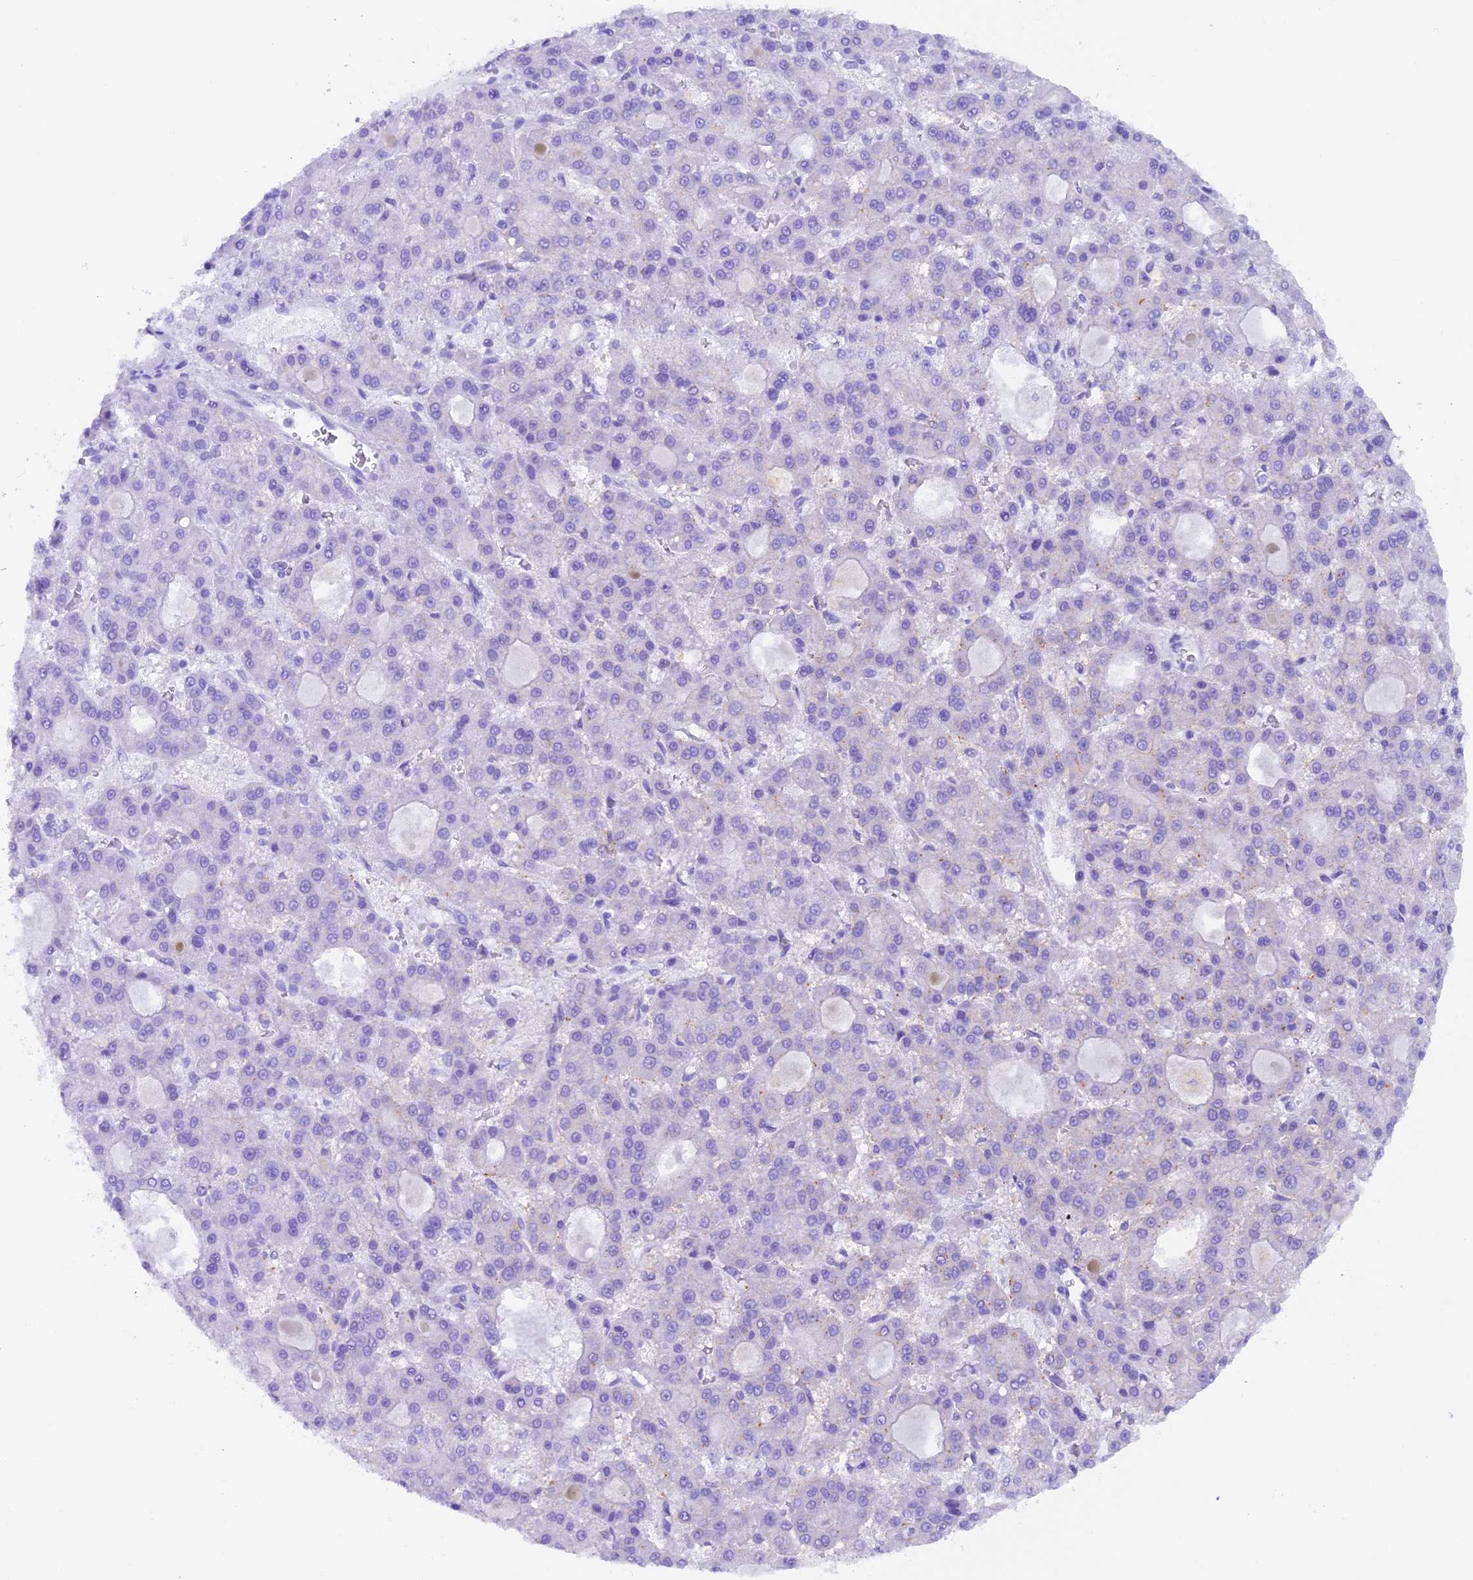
{"staining": {"intensity": "negative", "quantity": "none", "location": "none"}, "tissue": "liver cancer", "cell_type": "Tumor cells", "image_type": "cancer", "snomed": [{"axis": "morphology", "description": "Carcinoma, Hepatocellular, NOS"}, {"axis": "topography", "description": "Liver"}], "caption": "There is no significant expression in tumor cells of hepatocellular carcinoma (liver).", "gene": "NCK2", "patient": {"sex": "male", "age": 70}}